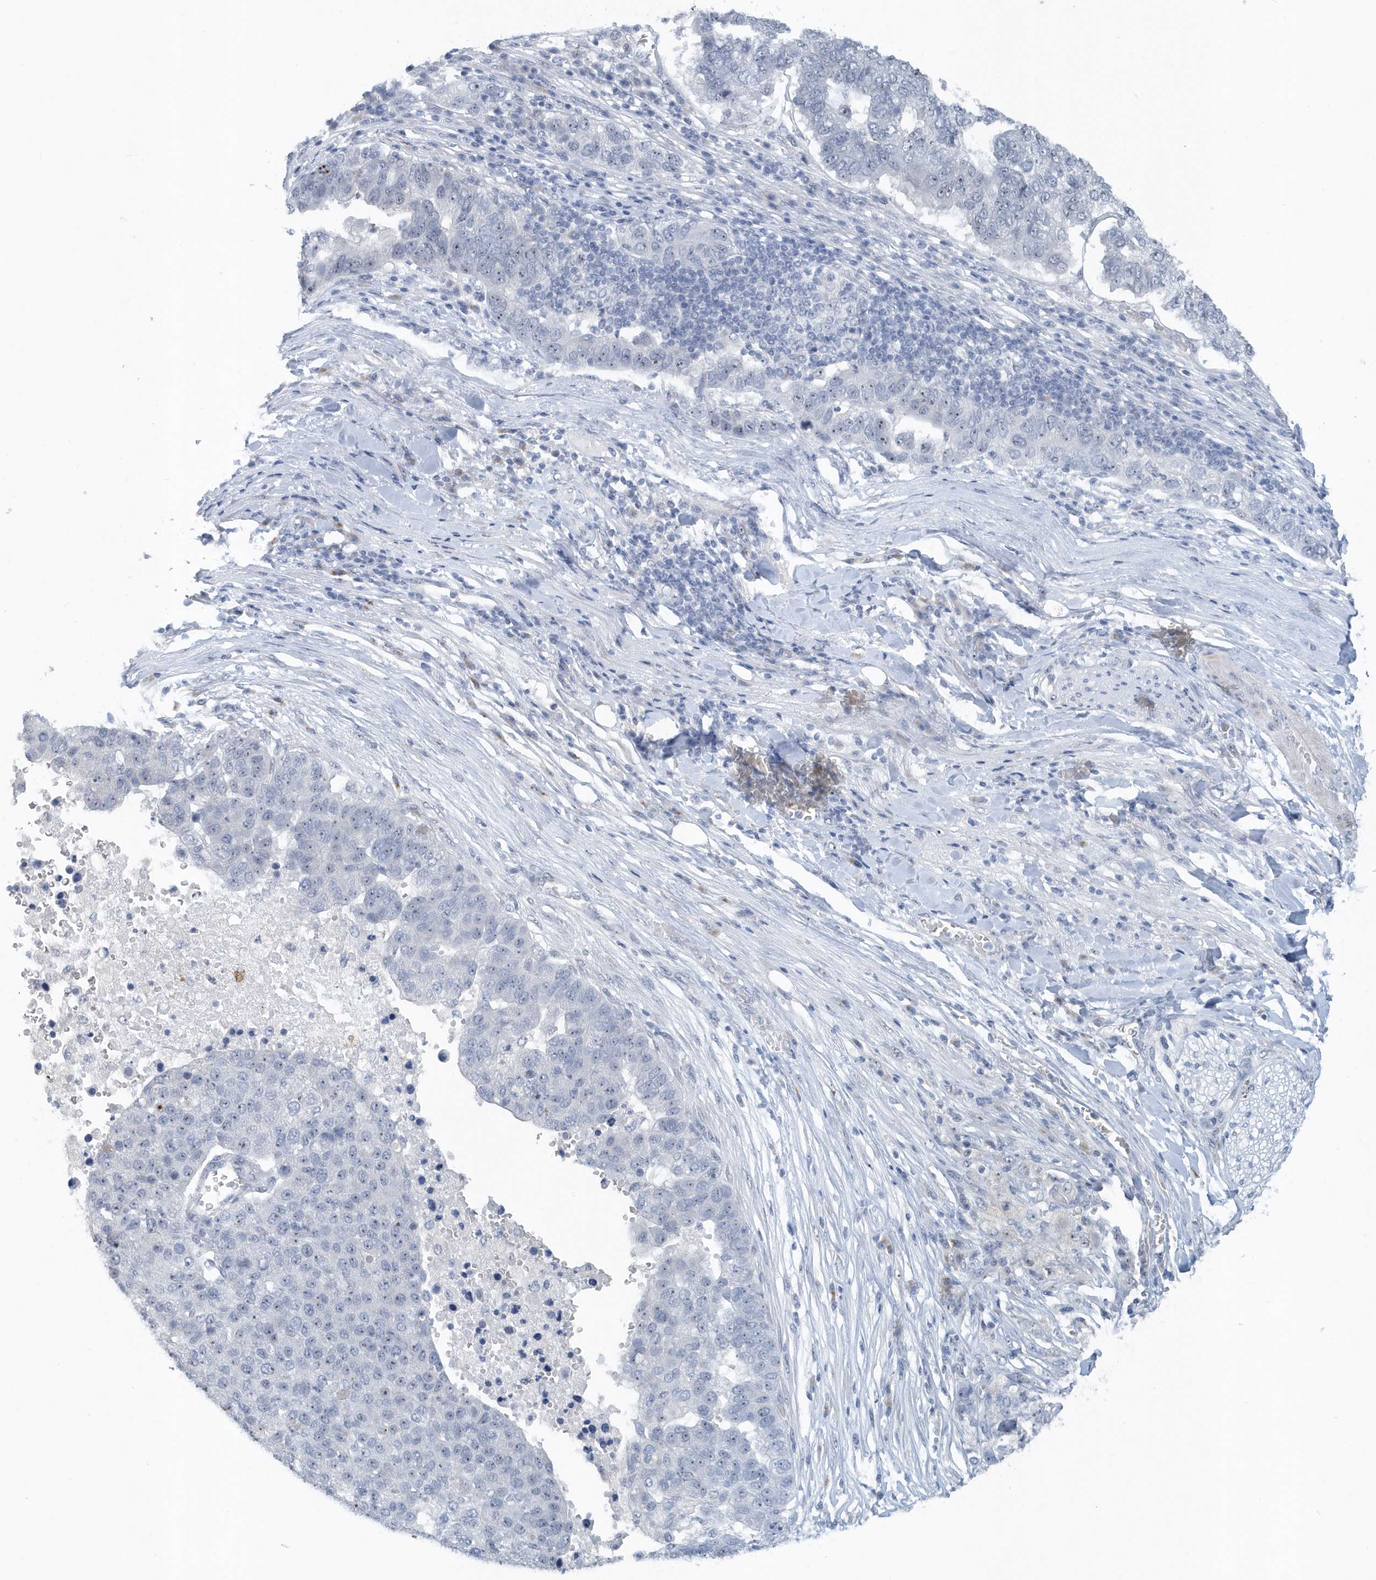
{"staining": {"intensity": "negative", "quantity": "none", "location": "none"}, "tissue": "pancreatic cancer", "cell_type": "Tumor cells", "image_type": "cancer", "snomed": [{"axis": "morphology", "description": "Adenocarcinoma, NOS"}, {"axis": "topography", "description": "Pancreas"}], "caption": "This image is of pancreatic cancer (adenocarcinoma) stained with immunohistochemistry to label a protein in brown with the nuclei are counter-stained blue. There is no expression in tumor cells.", "gene": "RPF2", "patient": {"sex": "female", "age": 61}}